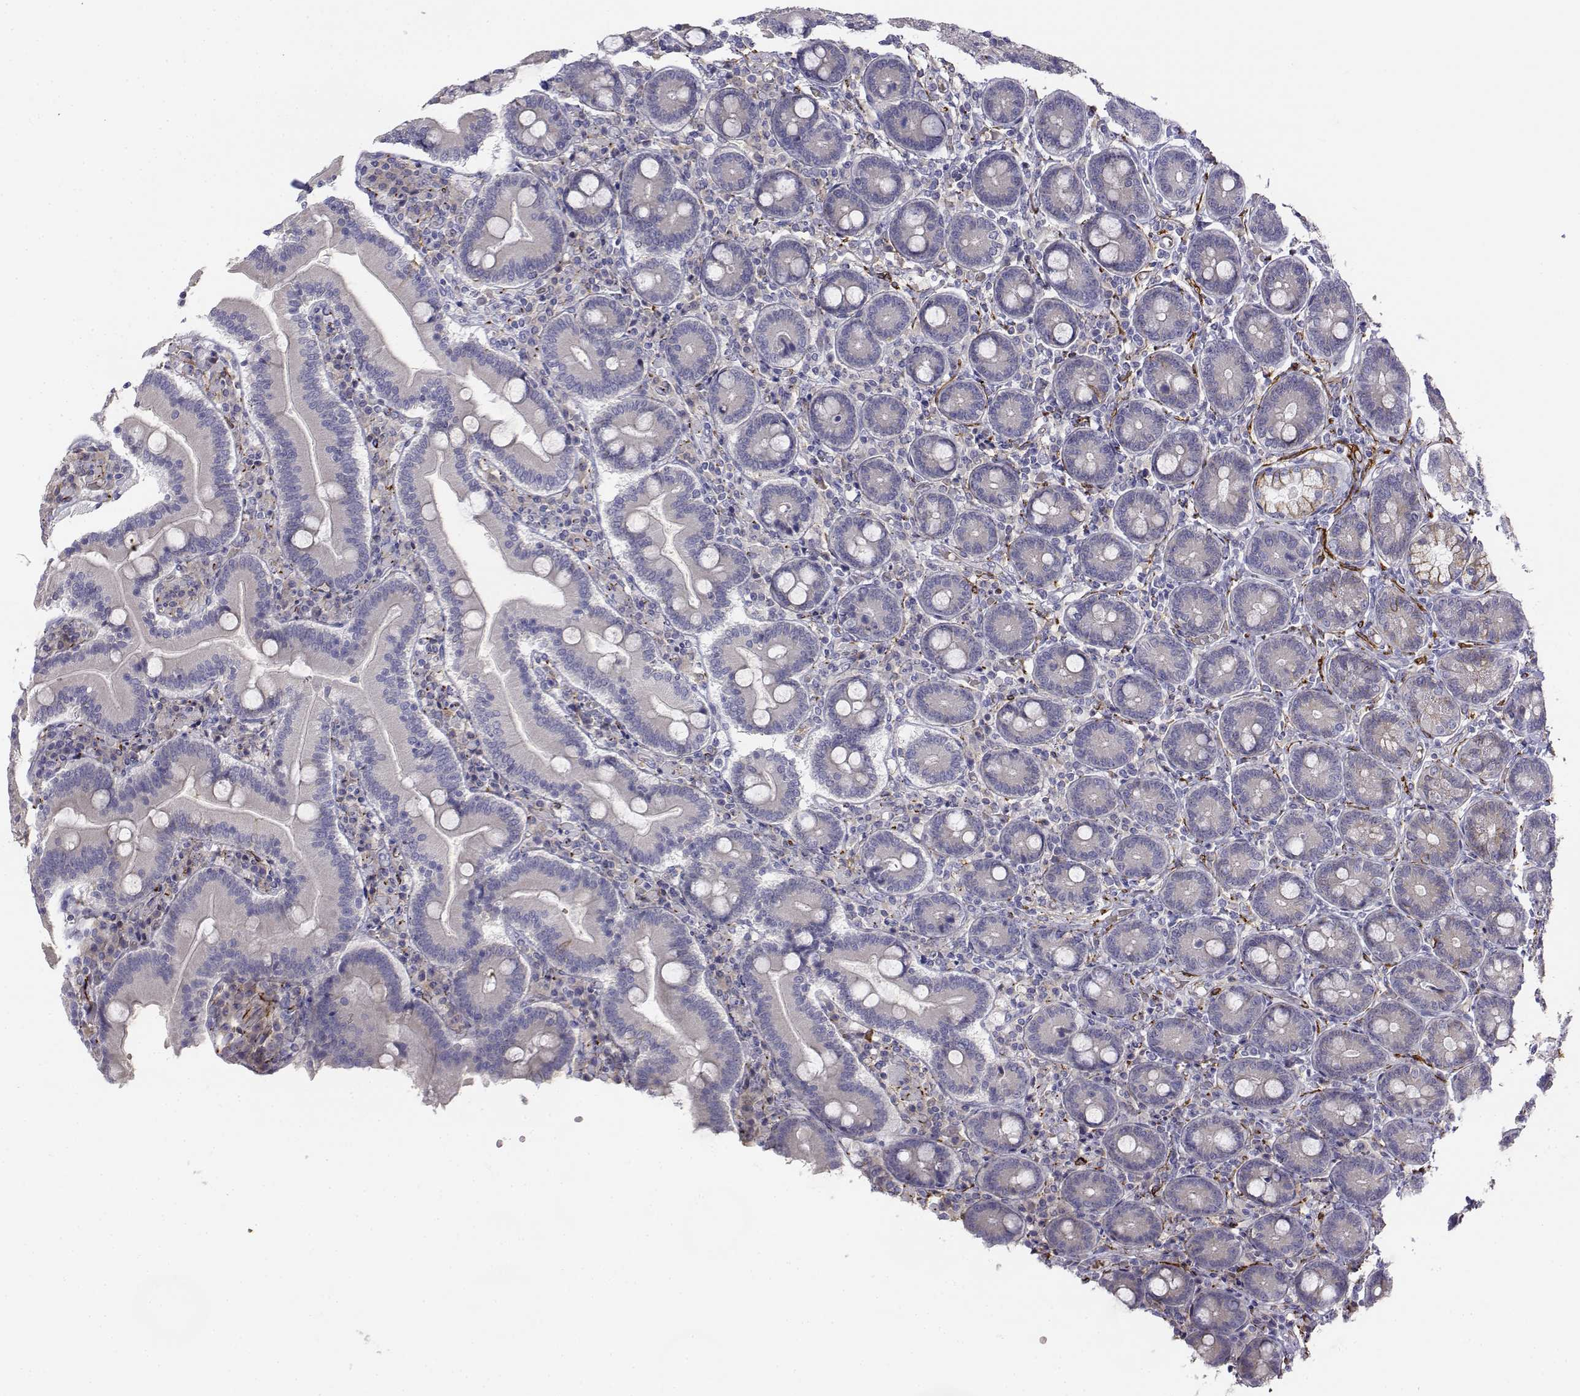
{"staining": {"intensity": "negative", "quantity": "none", "location": "none"}, "tissue": "duodenum", "cell_type": "Glandular cells", "image_type": "normal", "snomed": [{"axis": "morphology", "description": "Normal tissue, NOS"}, {"axis": "topography", "description": "Duodenum"}], "caption": "IHC micrograph of unremarkable duodenum: human duodenum stained with DAB demonstrates no significant protein expression in glandular cells. Brightfield microscopy of immunohistochemistry (IHC) stained with DAB (brown) and hematoxylin (blue), captured at high magnification.", "gene": "CADM1", "patient": {"sex": "female", "age": 62}}